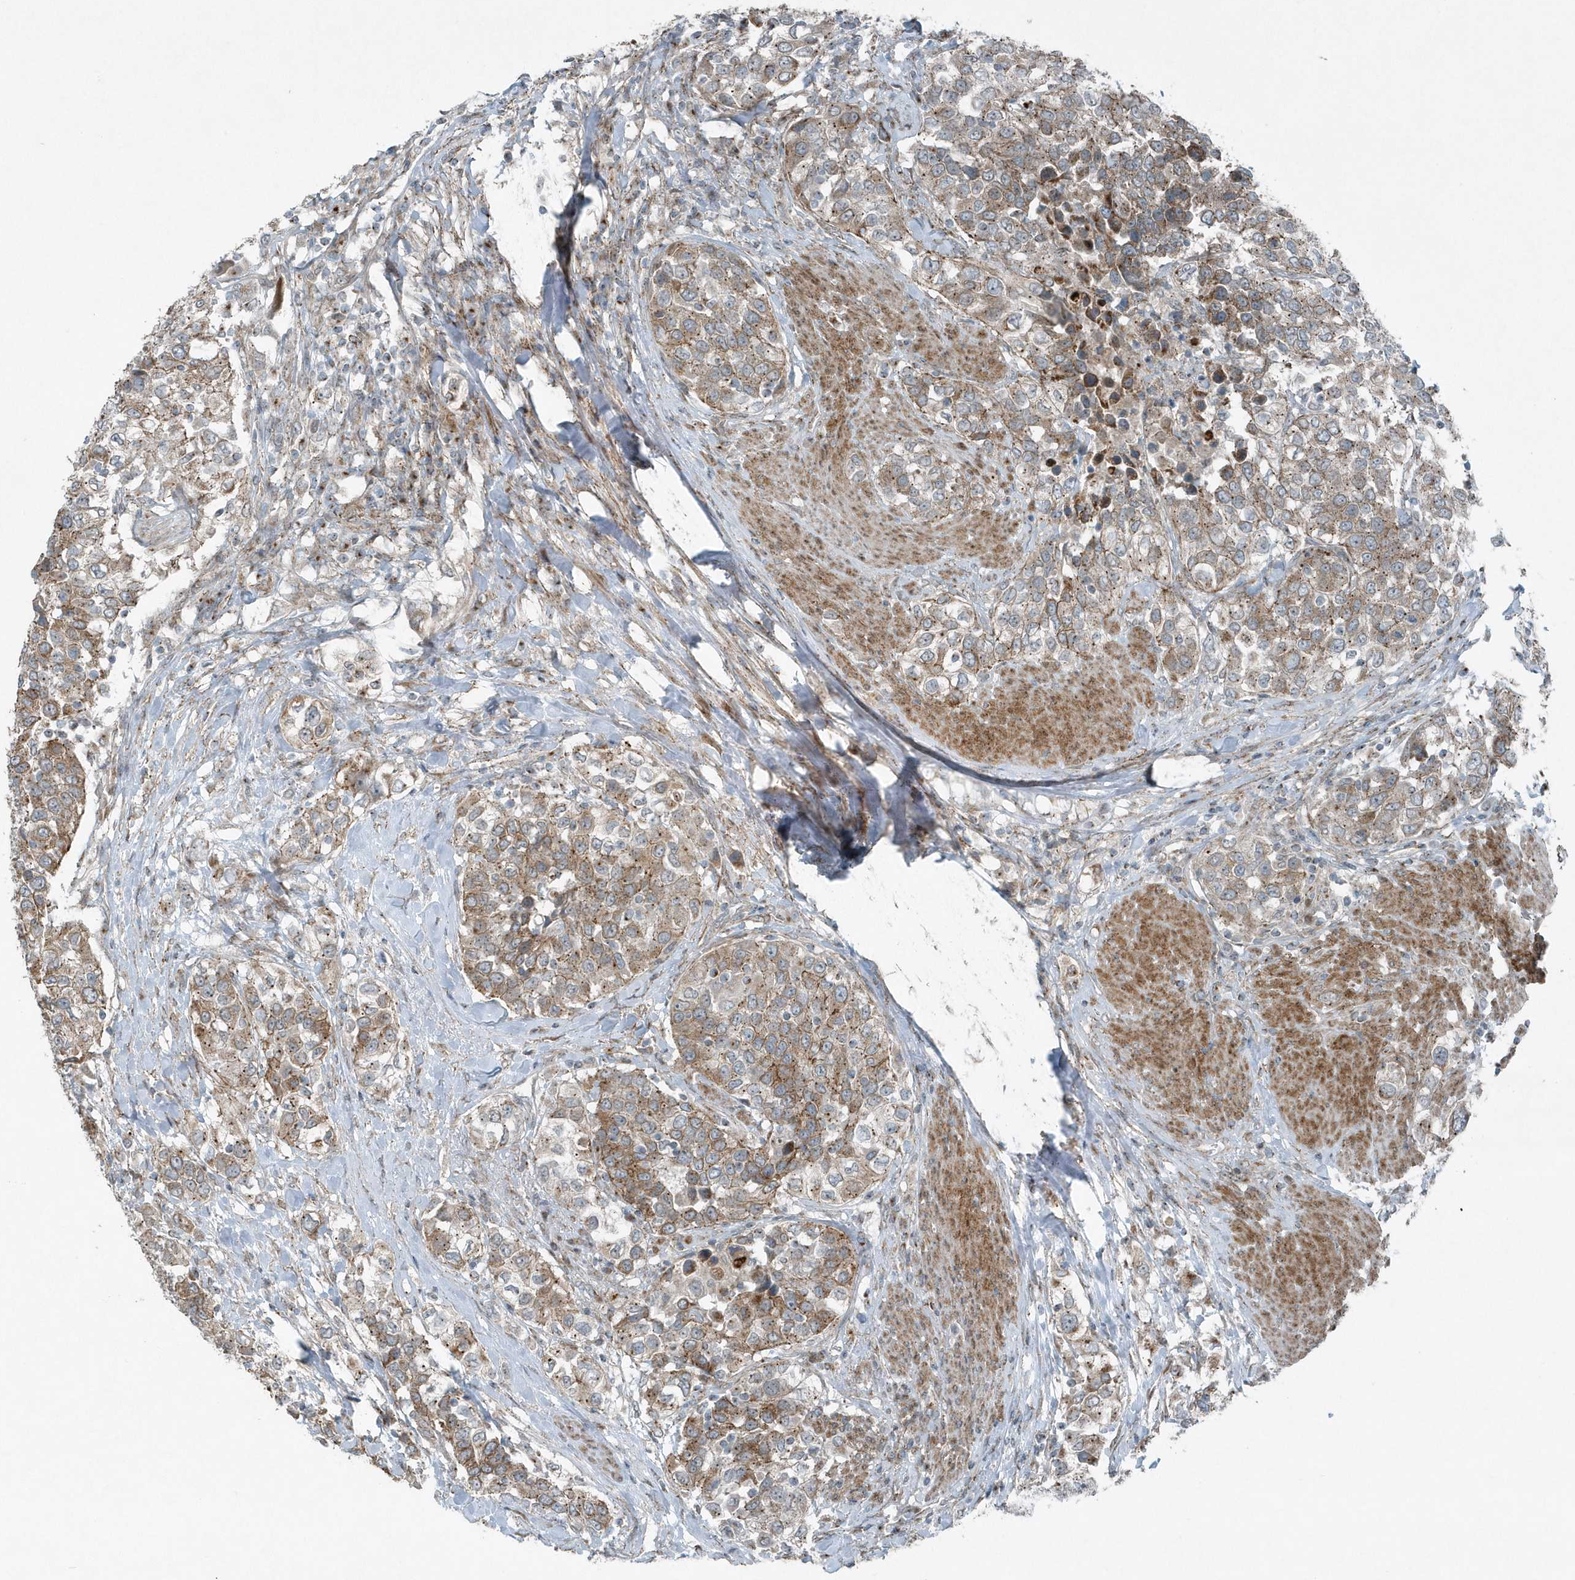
{"staining": {"intensity": "moderate", "quantity": "25%-75%", "location": "cytoplasmic/membranous"}, "tissue": "urothelial cancer", "cell_type": "Tumor cells", "image_type": "cancer", "snomed": [{"axis": "morphology", "description": "Urothelial carcinoma, High grade"}, {"axis": "topography", "description": "Urinary bladder"}], "caption": "An image of urothelial cancer stained for a protein reveals moderate cytoplasmic/membranous brown staining in tumor cells.", "gene": "GCC2", "patient": {"sex": "female", "age": 80}}